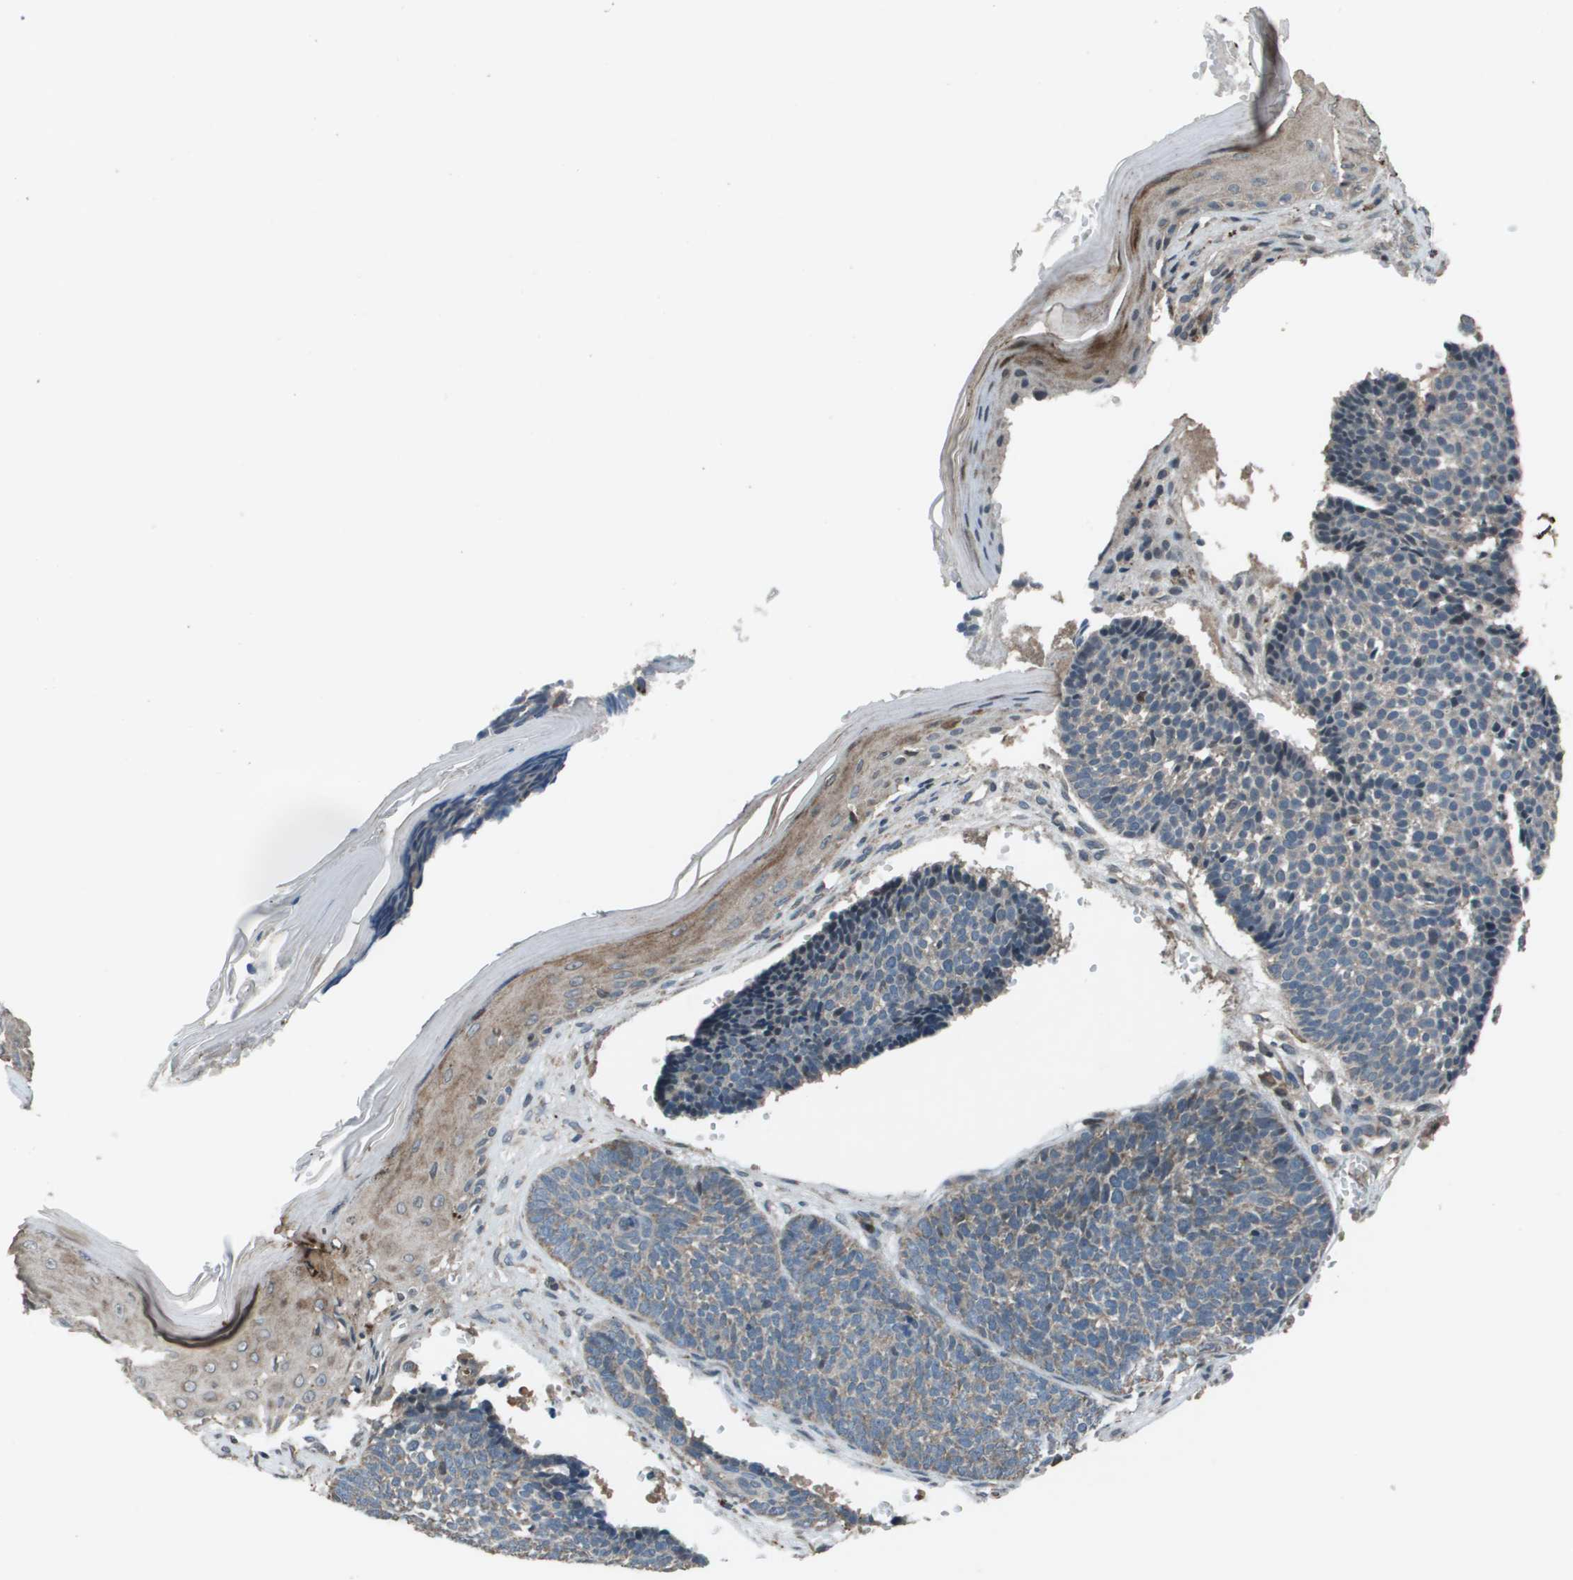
{"staining": {"intensity": "weak", "quantity": "<25%", "location": "cytoplasmic/membranous"}, "tissue": "skin cancer", "cell_type": "Tumor cells", "image_type": "cancer", "snomed": [{"axis": "morphology", "description": "Basal cell carcinoma"}, {"axis": "topography", "description": "Skin"}], "caption": "There is no significant staining in tumor cells of skin basal cell carcinoma.", "gene": "GOSR2", "patient": {"sex": "male", "age": 84}}